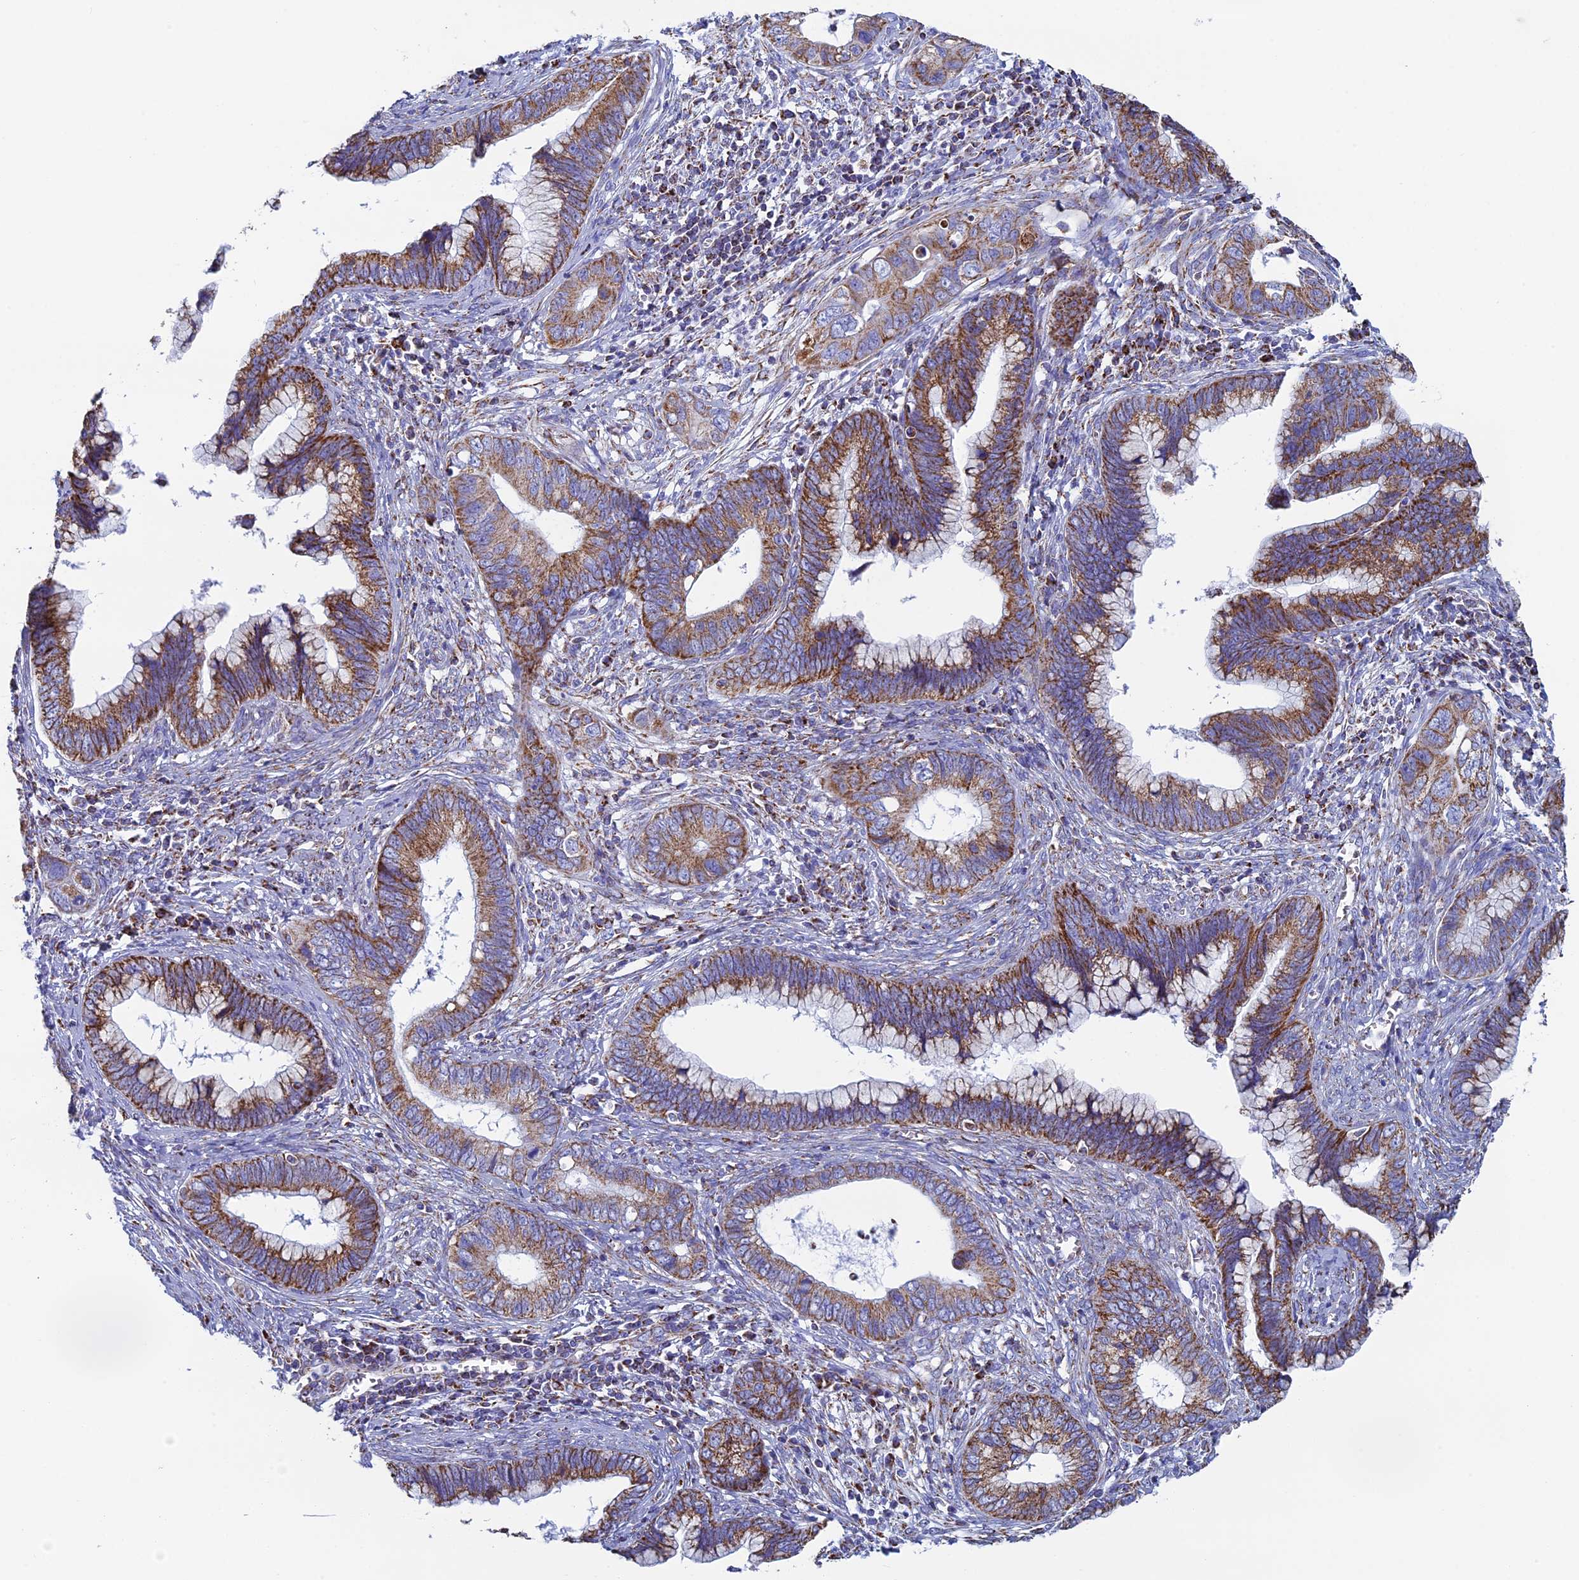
{"staining": {"intensity": "moderate", "quantity": ">75%", "location": "cytoplasmic/membranous"}, "tissue": "cervical cancer", "cell_type": "Tumor cells", "image_type": "cancer", "snomed": [{"axis": "morphology", "description": "Adenocarcinoma, NOS"}, {"axis": "topography", "description": "Cervix"}], "caption": "This photomicrograph reveals adenocarcinoma (cervical) stained with immunohistochemistry to label a protein in brown. The cytoplasmic/membranous of tumor cells show moderate positivity for the protein. Nuclei are counter-stained blue.", "gene": "UQCRFS1", "patient": {"sex": "female", "age": 44}}